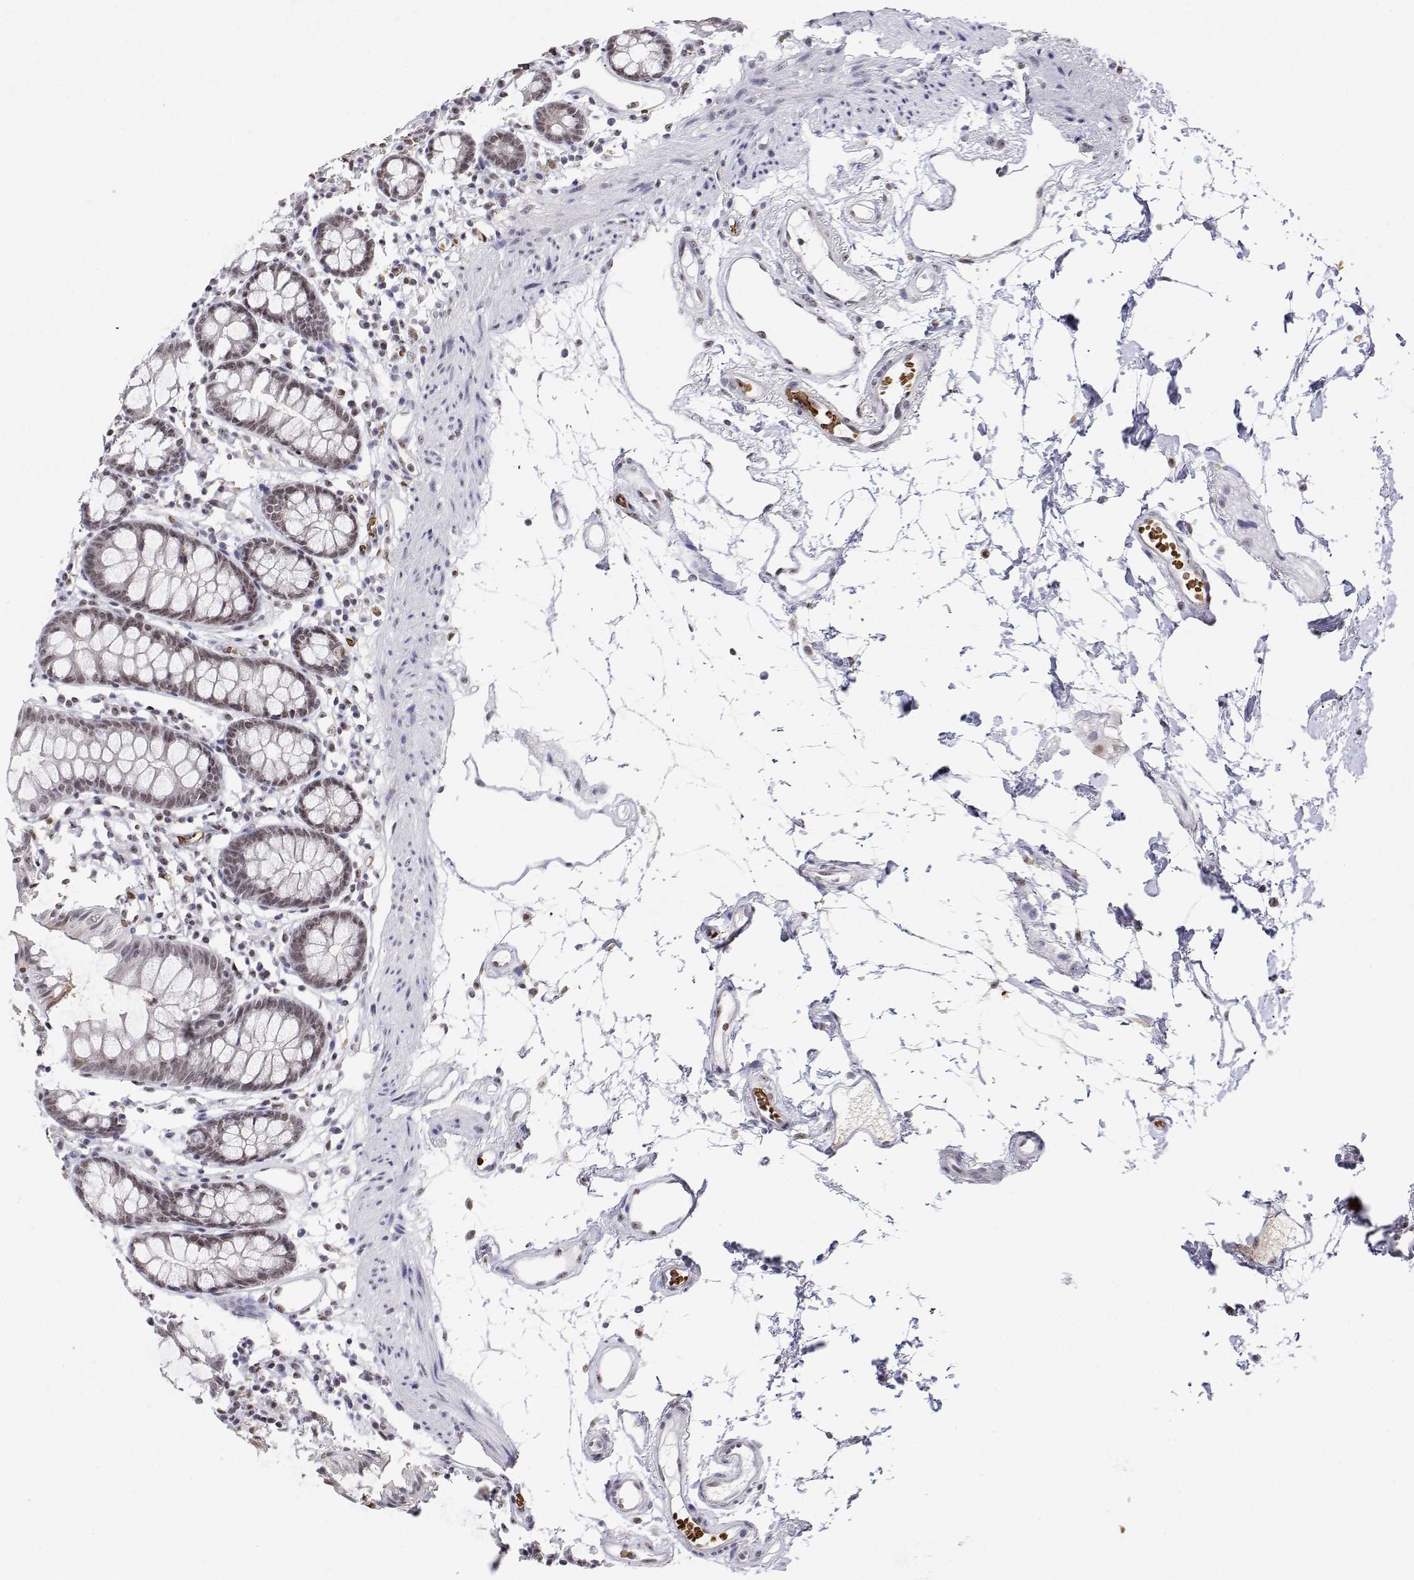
{"staining": {"intensity": "moderate", "quantity": "<25%", "location": "nuclear"}, "tissue": "colon", "cell_type": "Endothelial cells", "image_type": "normal", "snomed": [{"axis": "morphology", "description": "Normal tissue, NOS"}, {"axis": "topography", "description": "Colon"}], "caption": "A micrograph showing moderate nuclear positivity in about <25% of endothelial cells in unremarkable colon, as visualized by brown immunohistochemical staining.", "gene": "ADAR", "patient": {"sex": "female", "age": 84}}